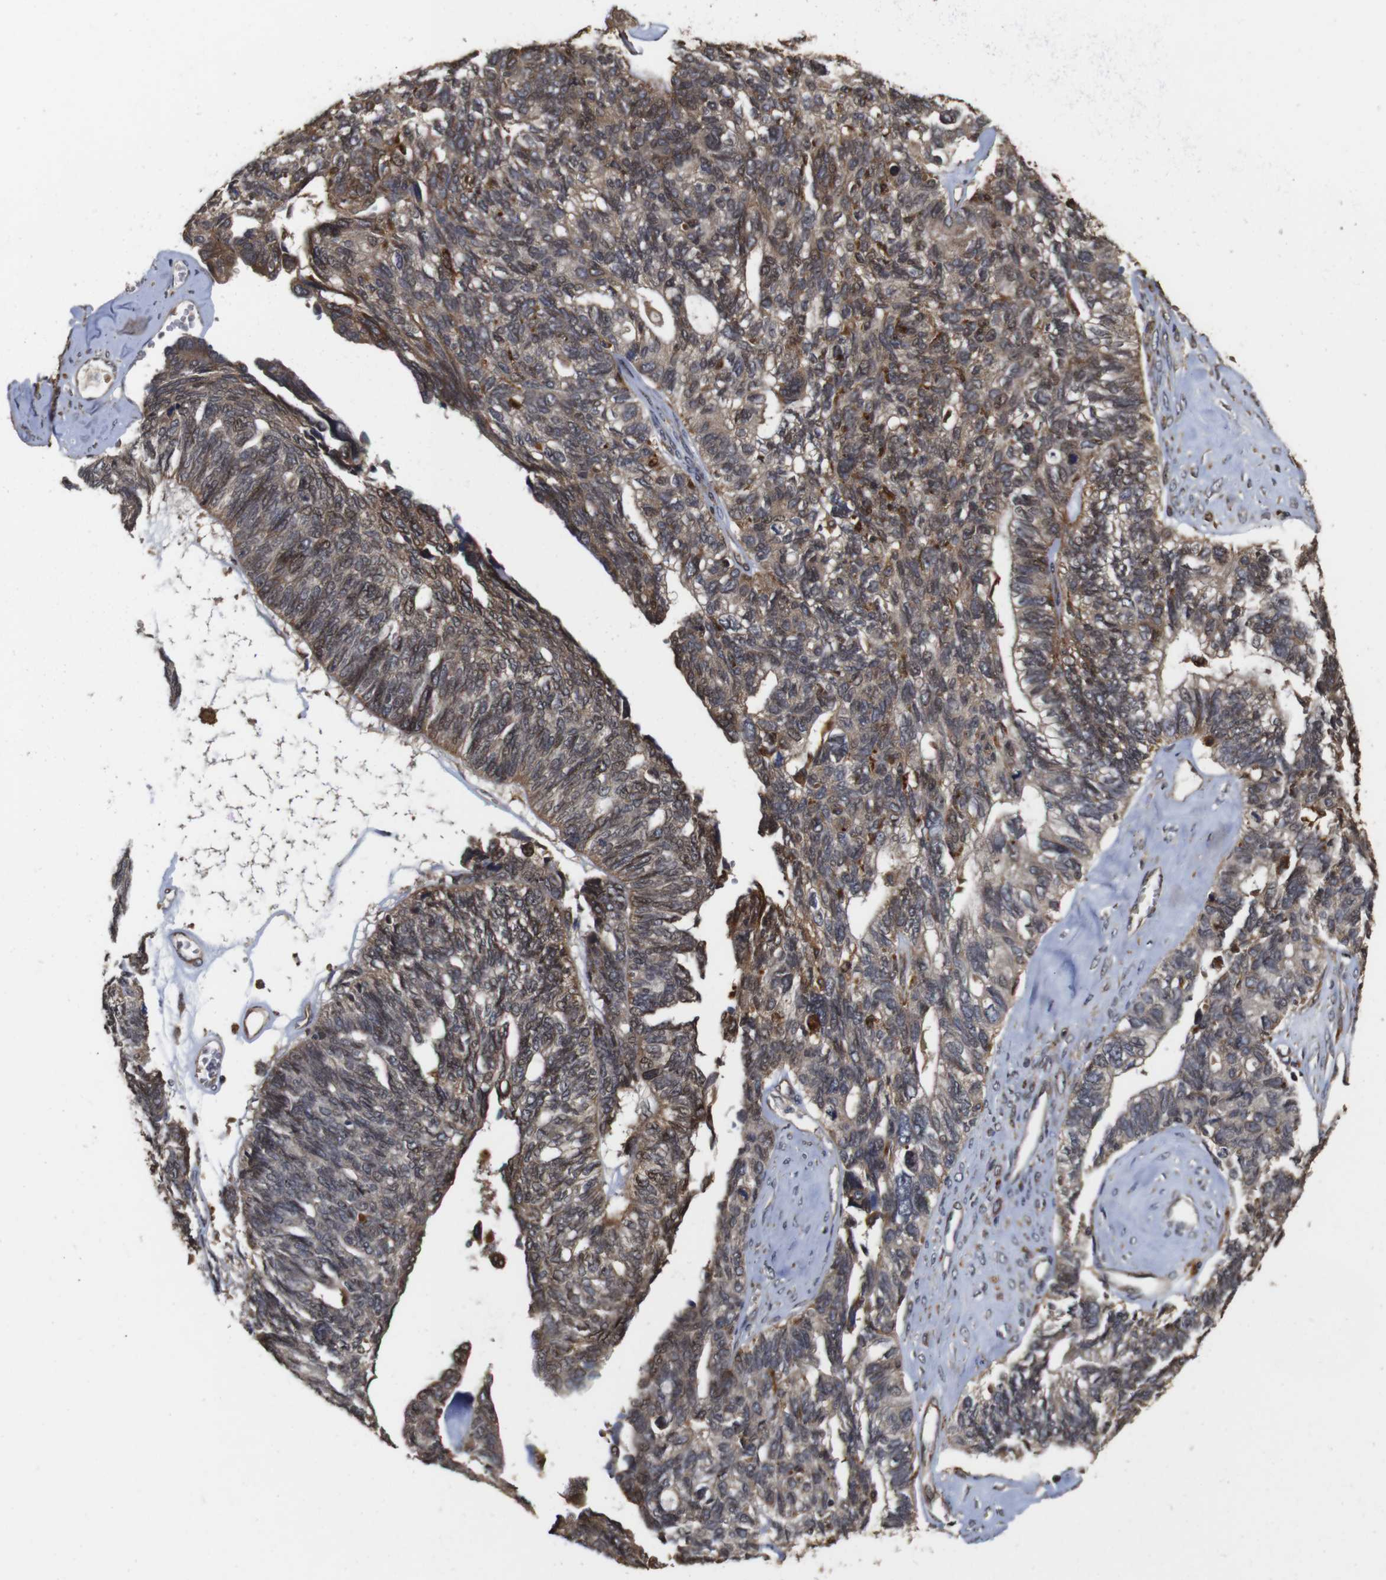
{"staining": {"intensity": "moderate", "quantity": ">75%", "location": "cytoplasmic/membranous"}, "tissue": "ovarian cancer", "cell_type": "Tumor cells", "image_type": "cancer", "snomed": [{"axis": "morphology", "description": "Cystadenocarcinoma, serous, NOS"}, {"axis": "topography", "description": "Ovary"}], "caption": "The immunohistochemical stain shows moderate cytoplasmic/membranous expression in tumor cells of serous cystadenocarcinoma (ovarian) tissue.", "gene": "PTPN14", "patient": {"sex": "female", "age": 79}}